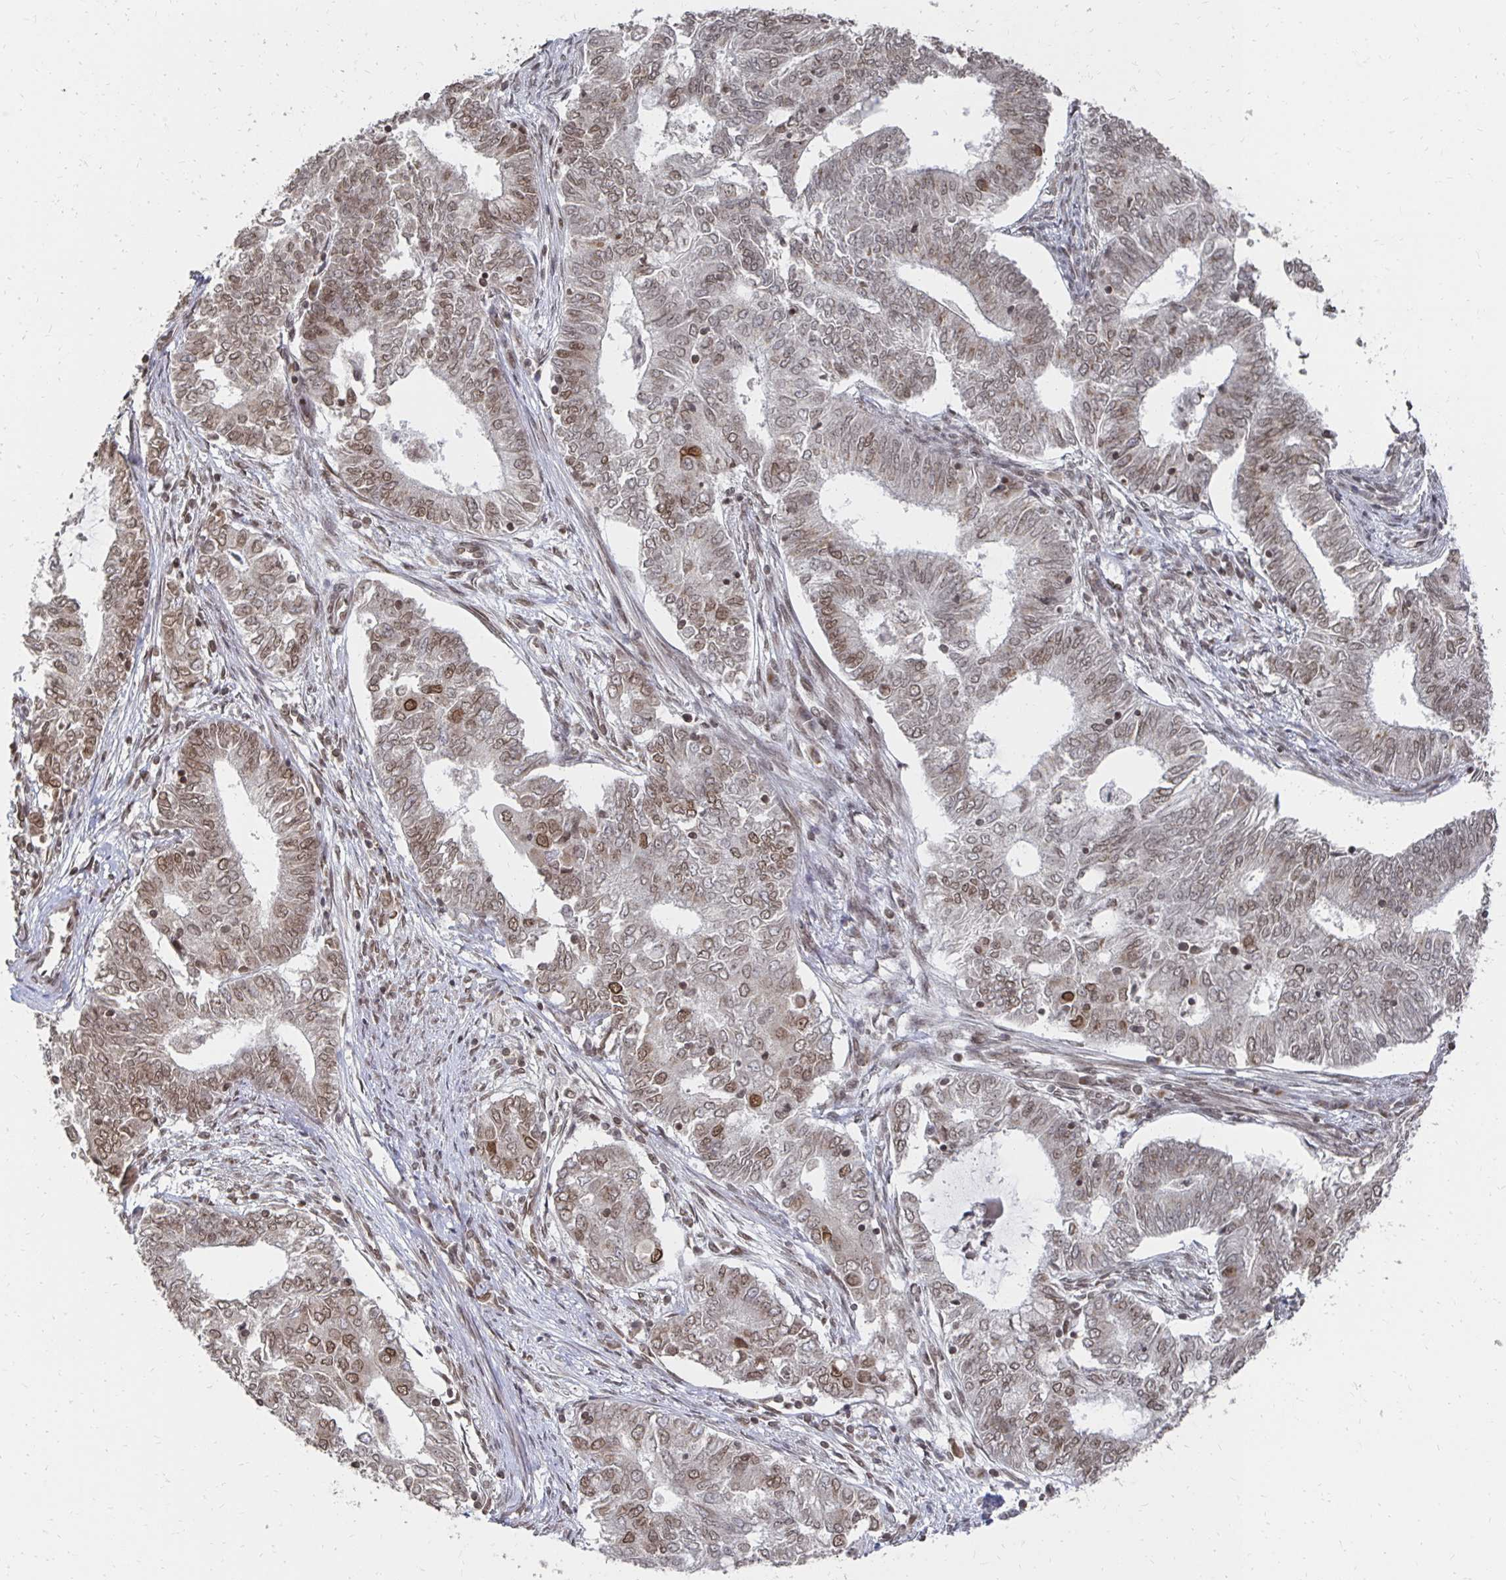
{"staining": {"intensity": "moderate", "quantity": "25%-75%", "location": "nuclear"}, "tissue": "endometrial cancer", "cell_type": "Tumor cells", "image_type": "cancer", "snomed": [{"axis": "morphology", "description": "Adenocarcinoma, NOS"}, {"axis": "topography", "description": "Endometrium"}], "caption": "Brown immunohistochemical staining in endometrial cancer shows moderate nuclear positivity in approximately 25%-75% of tumor cells.", "gene": "GTF3C6", "patient": {"sex": "female", "age": 62}}